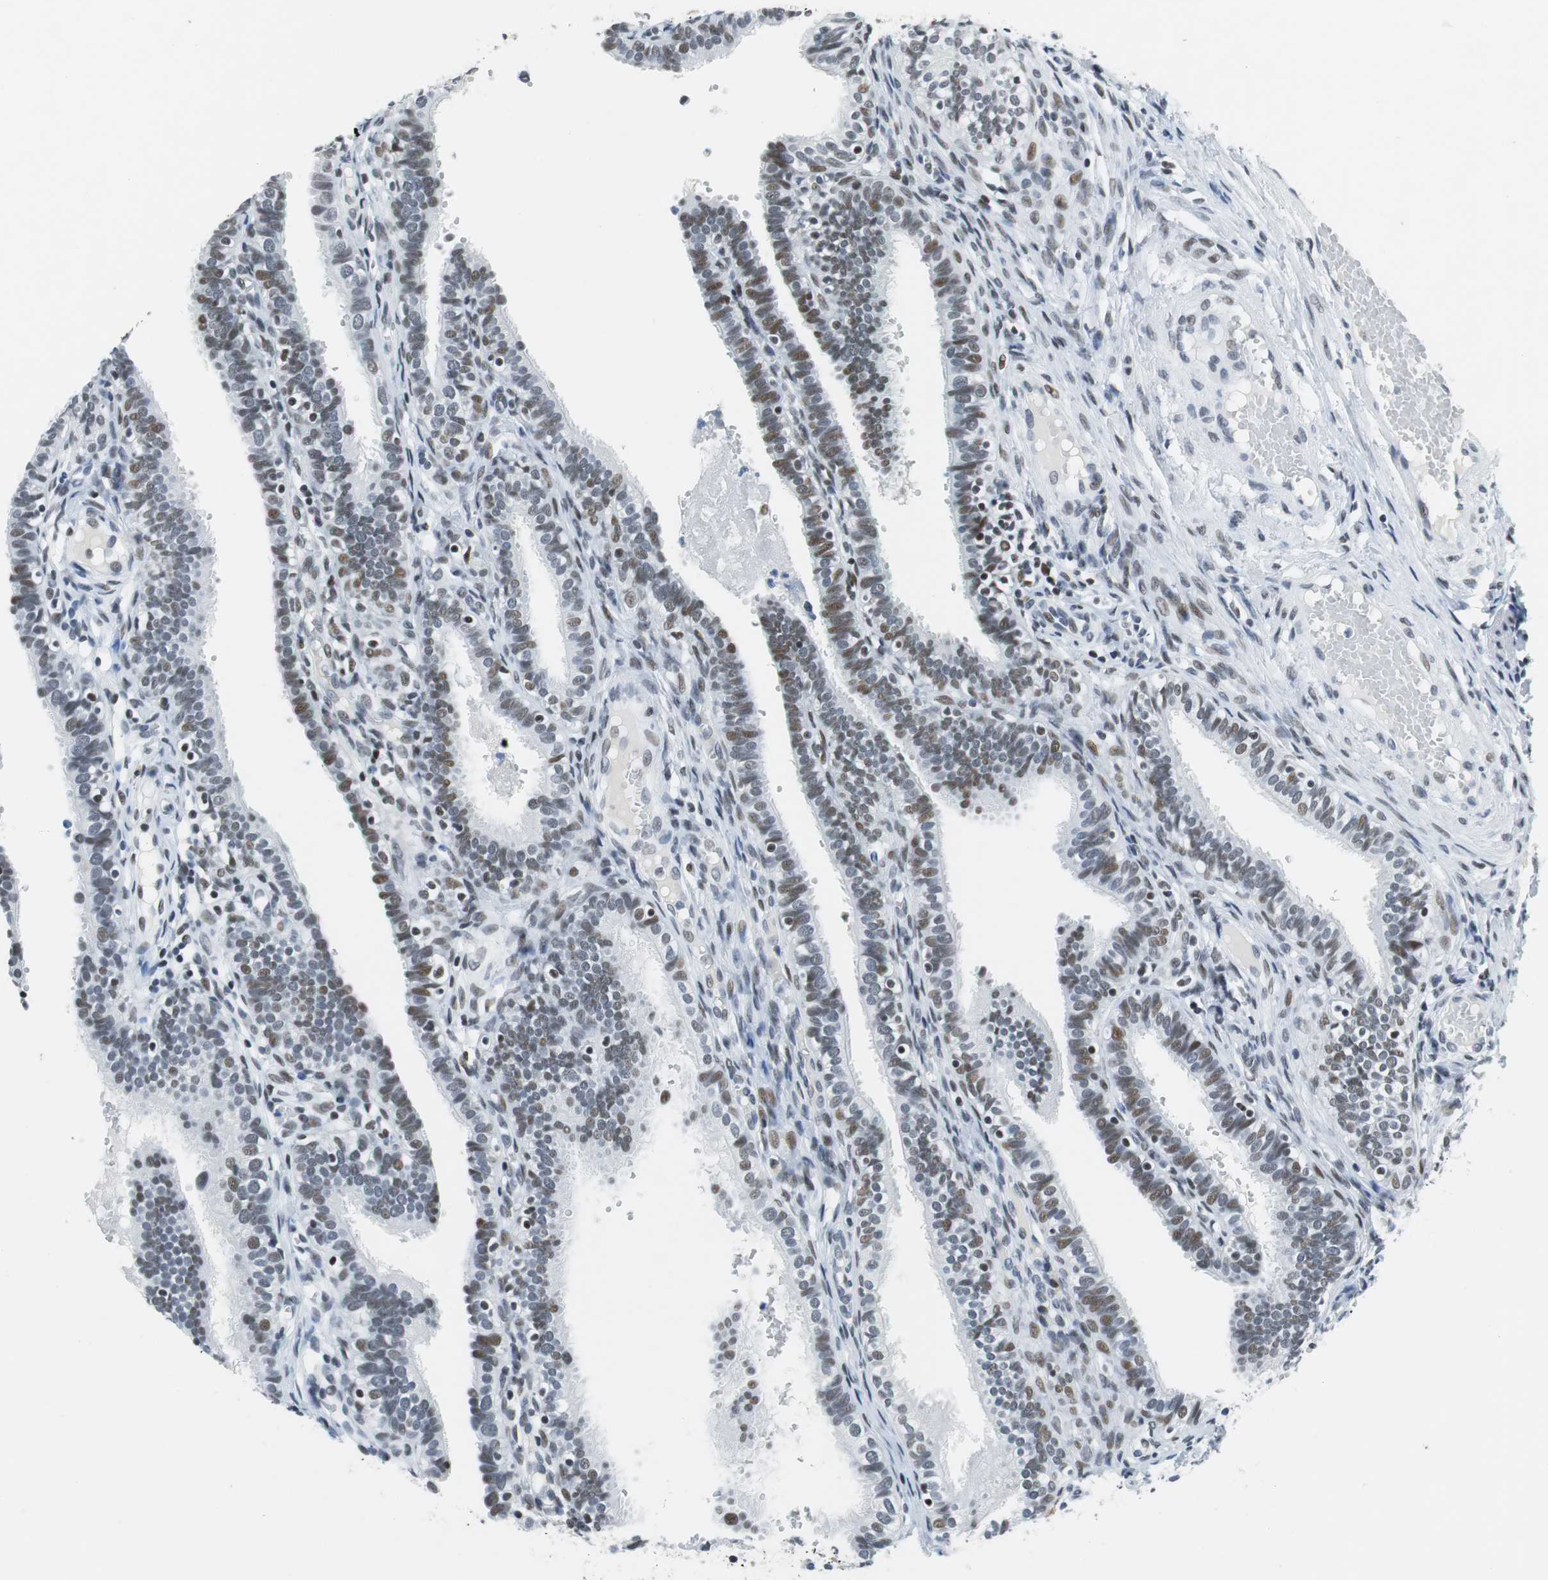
{"staining": {"intensity": "weak", "quantity": "<25%", "location": "nuclear"}, "tissue": "fallopian tube", "cell_type": "Glandular cells", "image_type": "normal", "snomed": [{"axis": "morphology", "description": "Normal tissue, NOS"}, {"axis": "topography", "description": "Fallopian tube"}, {"axis": "topography", "description": "Placenta"}], "caption": "IHC of unremarkable human fallopian tube exhibits no positivity in glandular cells. (DAB IHC visualized using brightfield microscopy, high magnification).", "gene": "HDAC3", "patient": {"sex": "female", "age": 34}}